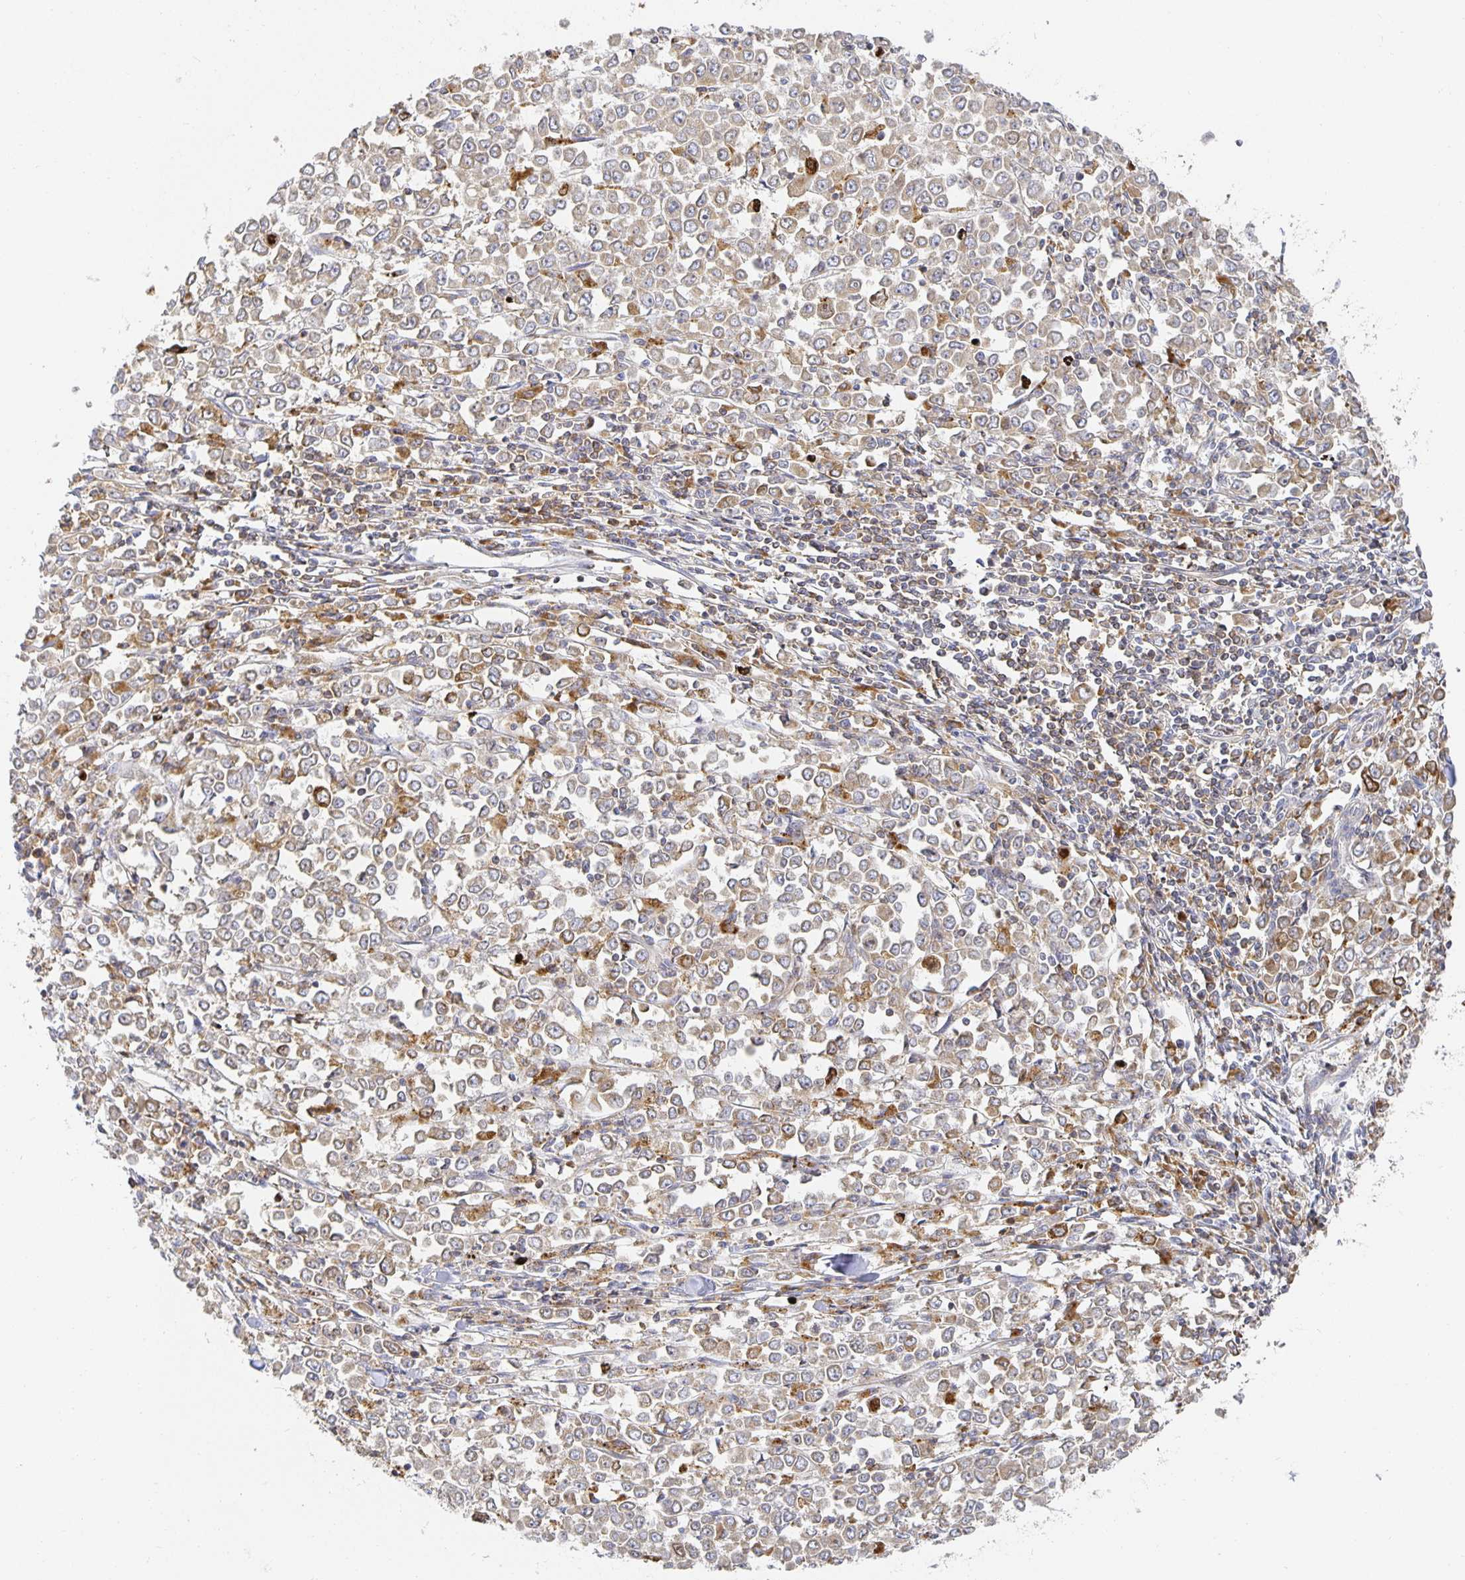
{"staining": {"intensity": "weak", "quantity": ">75%", "location": "cytoplasmic/membranous"}, "tissue": "stomach cancer", "cell_type": "Tumor cells", "image_type": "cancer", "snomed": [{"axis": "morphology", "description": "Adenocarcinoma, NOS"}, {"axis": "topography", "description": "Stomach, upper"}], "caption": "Immunohistochemical staining of human stomach cancer shows low levels of weak cytoplasmic/membranous protein positivity in approximately >75% of tumor cells.", "gene": "NOMO1", "patient": {"sex": "male", "age": 70}}